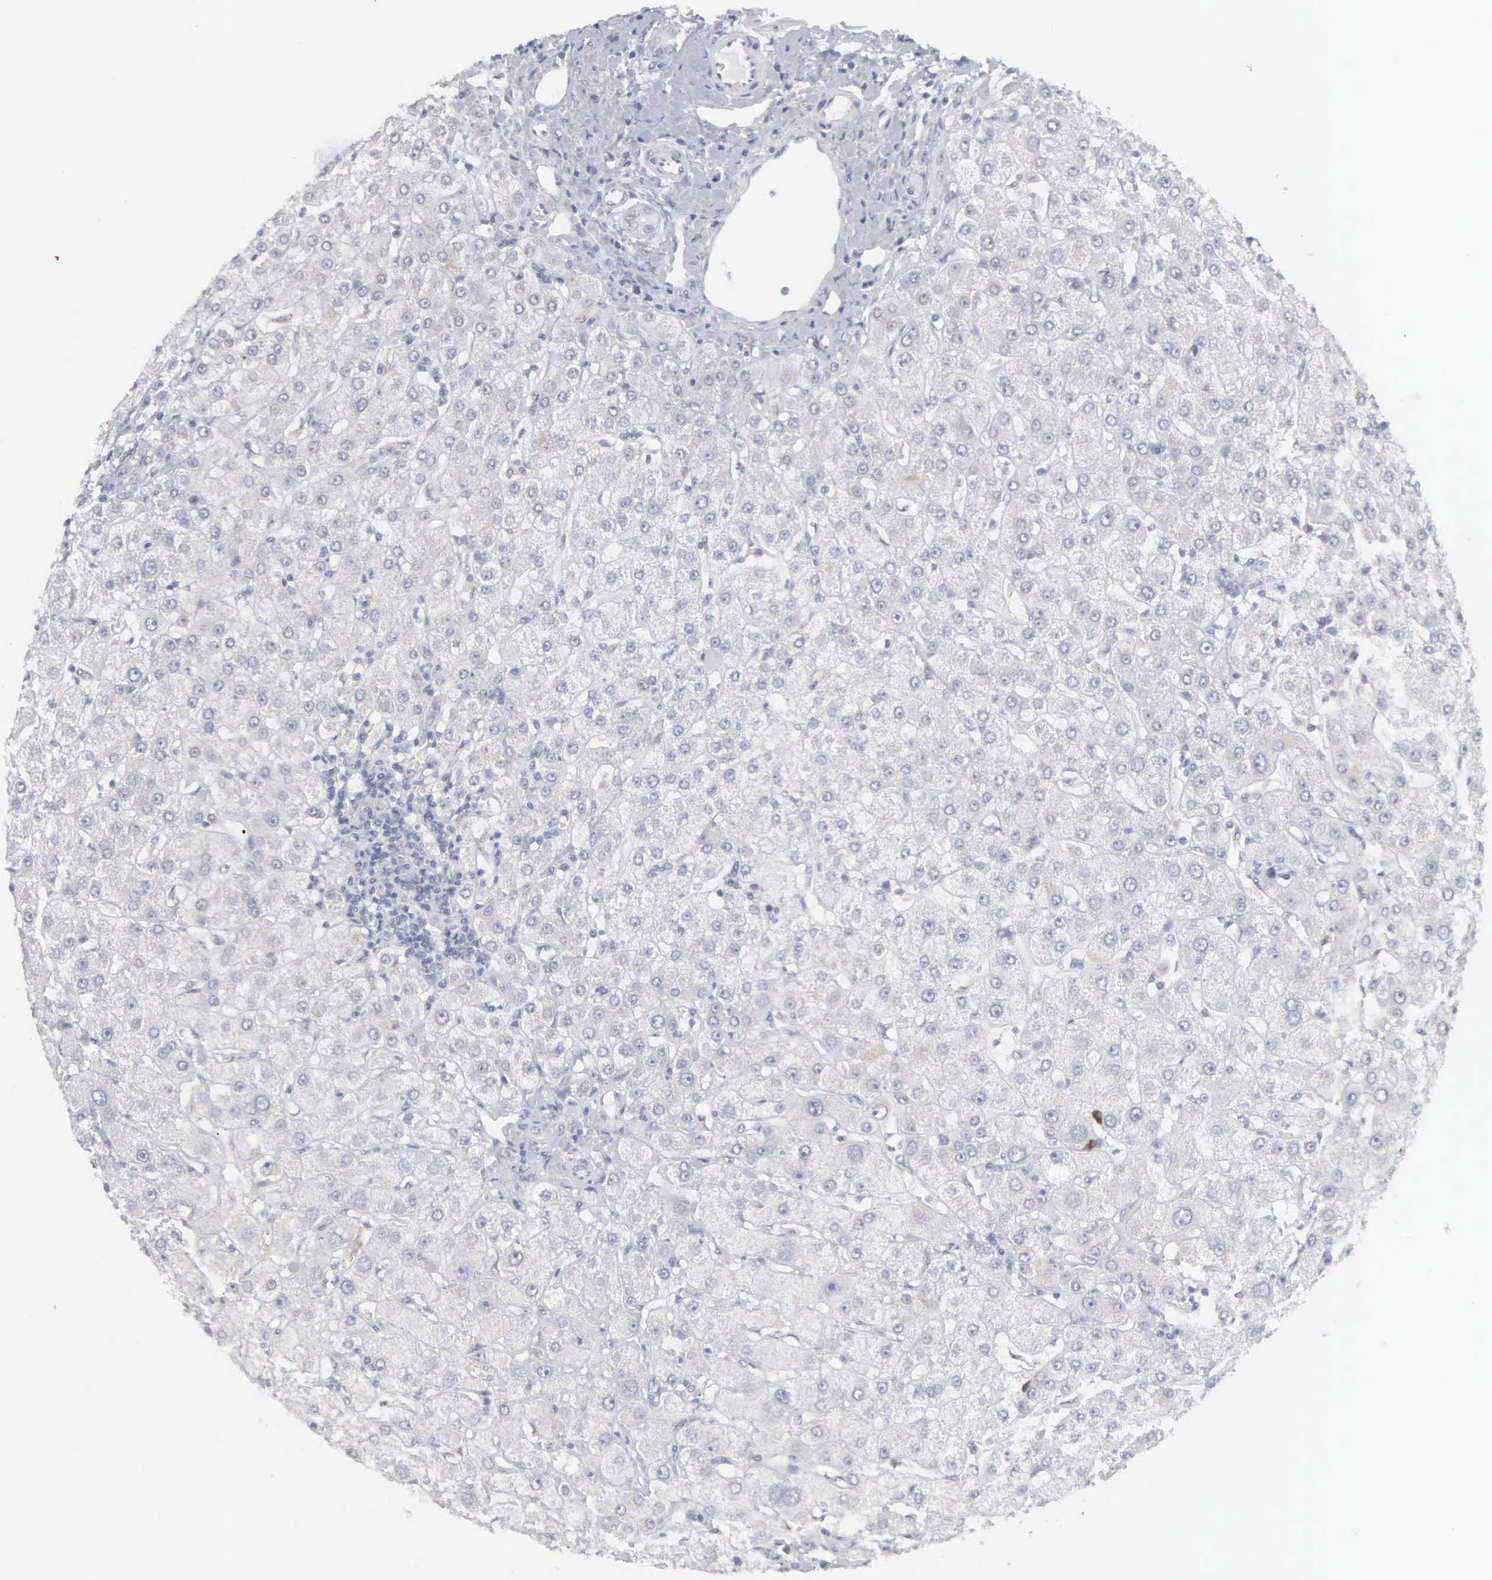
{"staining": {"intensity": "negative", "quantity": "none", "location": "none"}, "tissue": "liver", "cell_type": "Cholangiocytes", "image_type": "normal", "snomed": [{"axis": "morphology", "description": "Normal tissue, NOS"}, {"axis": "topography", "description": "Liver"}], "caption": "DAB (3,3'-diaminobenzidine) immunohistochemical staining of normal human liver exhibits no significant positivity in cholangiocytes. (Immunohistochemistry (ihc), brightfield microscopy, high magnification).", "gene": "MNAT1", "patient": {"sex": "female", "age": 79}}